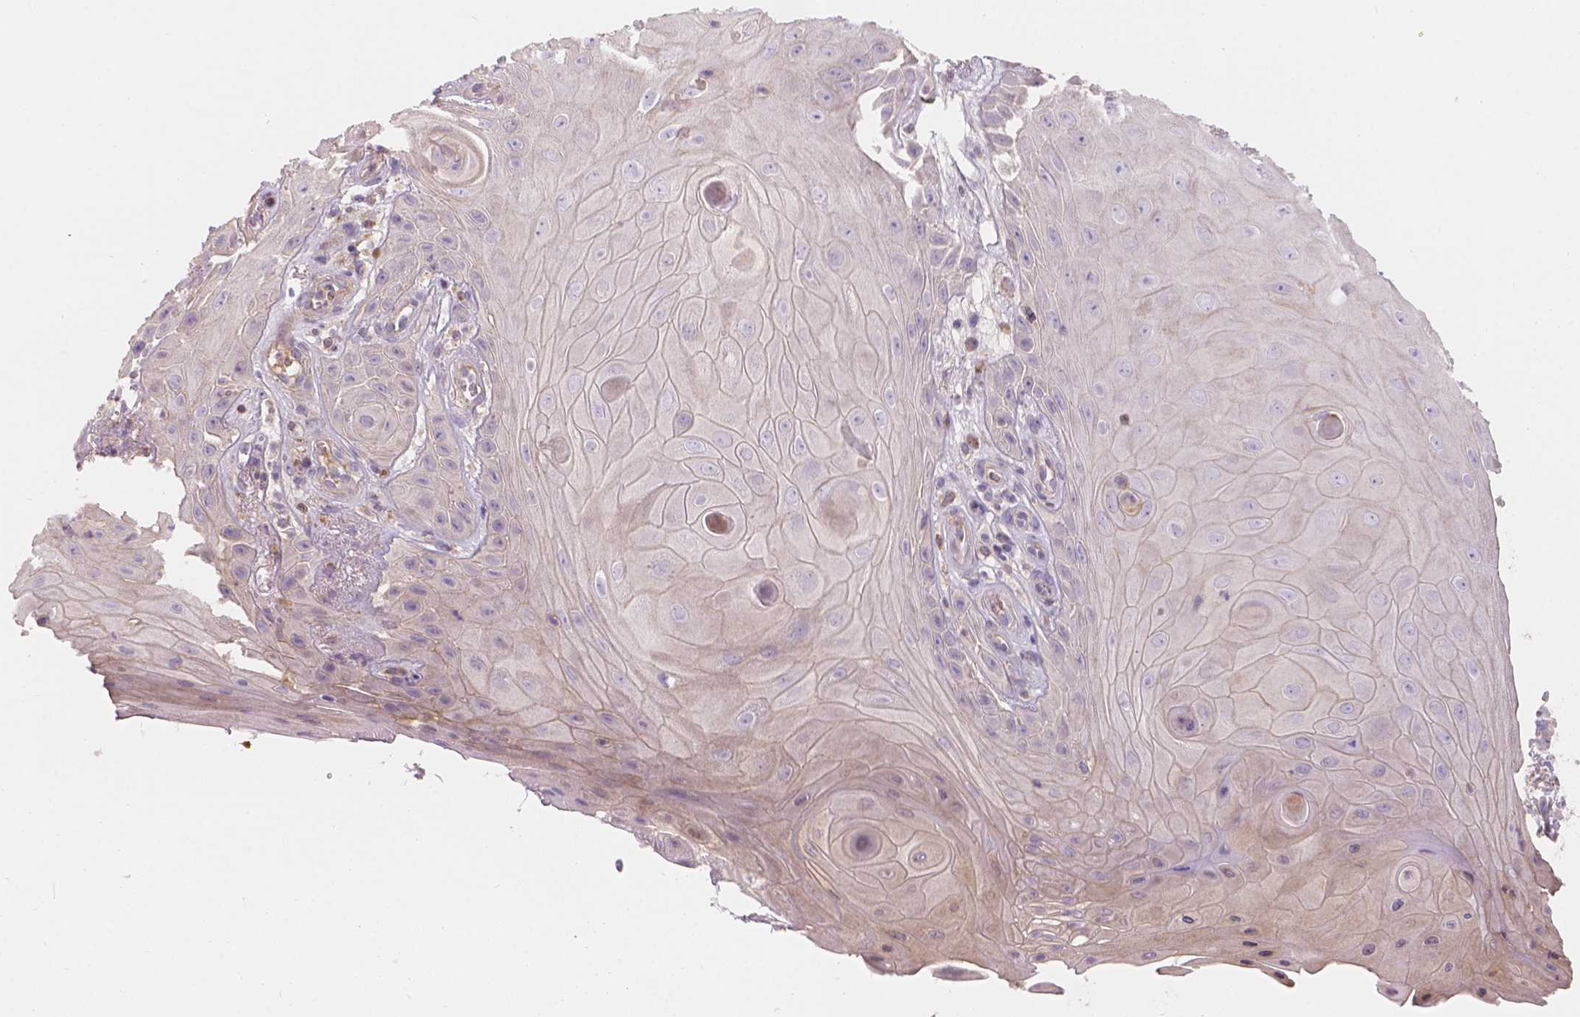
{"staining": {"intensity": "moderate", "quantity": ">75%", "location": "cytoplasmic/membranous"}, "tissue": "skin cancer", "cell_type": "Tumor cells", "image_type": "cancer", "snomed": [{"axis": "morphology", "description": "Squamous cell carcinoma, NOS"}, {"axis": "topography", "description": "Skin"}], "caption": "Immunohistochemistry (IHC) of skin cancer (squamous cell carcinoma) reveals medium levels of moderate cytoplasmic/membranous staining in about >75% of tumor cells.", "gene": "CDK10", "patient": {"sex": "male", "age": 62}}